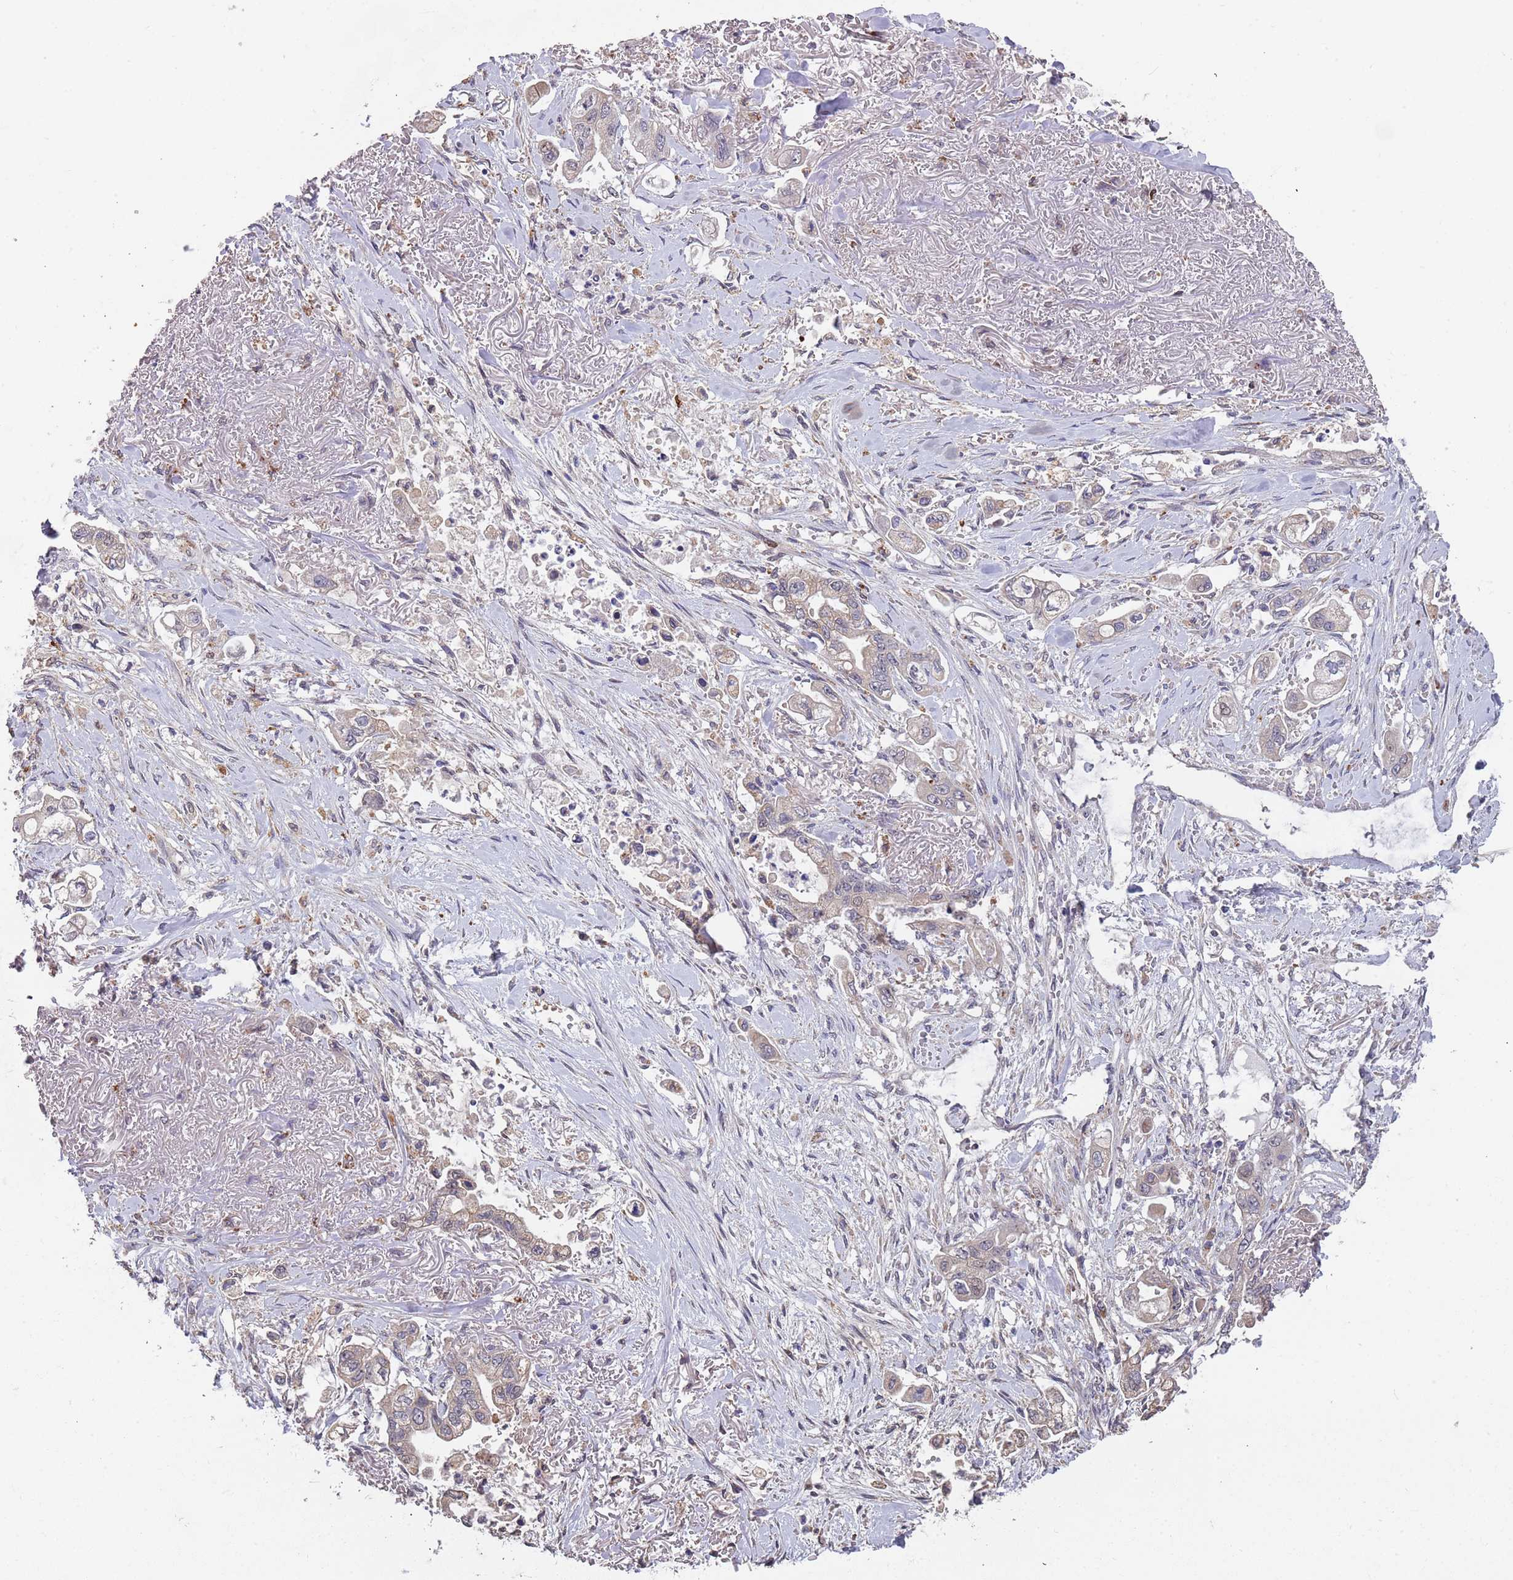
{"staining": {"intensity": "weak", "quantity": "<25%", "location": "cytoplasmic/membranous"}, "tissue": "stomach cancer", "cell_type": "Tumor cells", "image_type": "cancer", "snomed": [{"axis": "morphology", "description": "Adenocarcinoma, NOS"}, {"axis": "topography", "description": "Stomach"}], "caption": "This is a histopathology image of IHC staining of stomach cancer, which shows no expression in tumor cells. (DAB (3,3'-diaminobenzidine) immunohistochemistry (IHC), high magnification).", "gene": "TMEM64", "patient": {"sex": "male", "age": 62}}